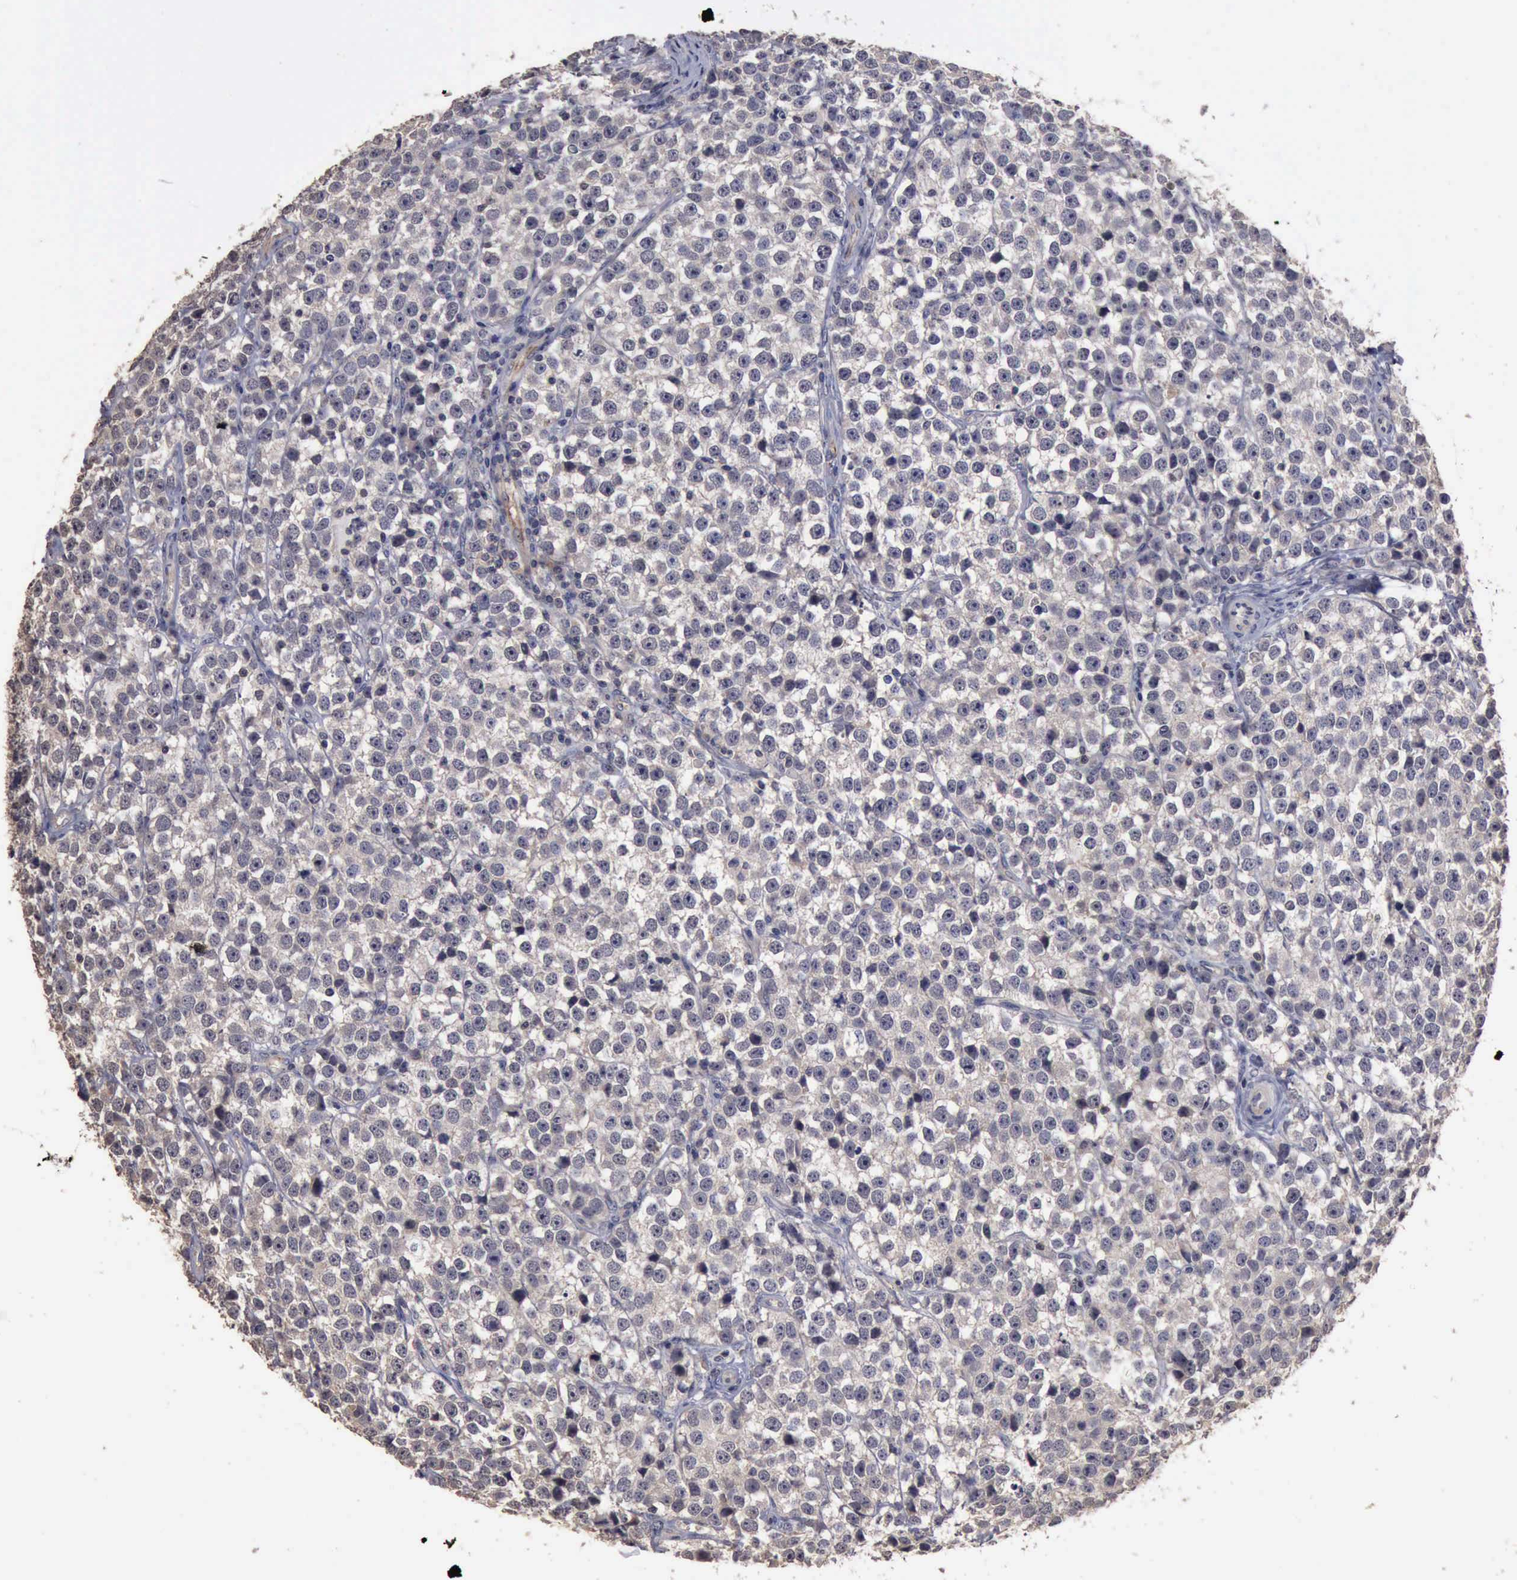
{"staining": {"intensity": "negative", "quantity": "none", "location": "none"}, "tissue": "testis cancer", "cell_type": "Tumor cells", "image_type": "cancer", "snomed": [{"axis": "morphology", "description": "Seminoma, NOS"}, {"axis": "topography", "description": "Testis"}], "caption": "Immunohistochemistry photomicrograph of testis cancer (seminoma) stained for a protein (brown), which shows no staining in tumor cells.", "gene": "CRKL", "patient": {"sex": "male", "age": 25}}